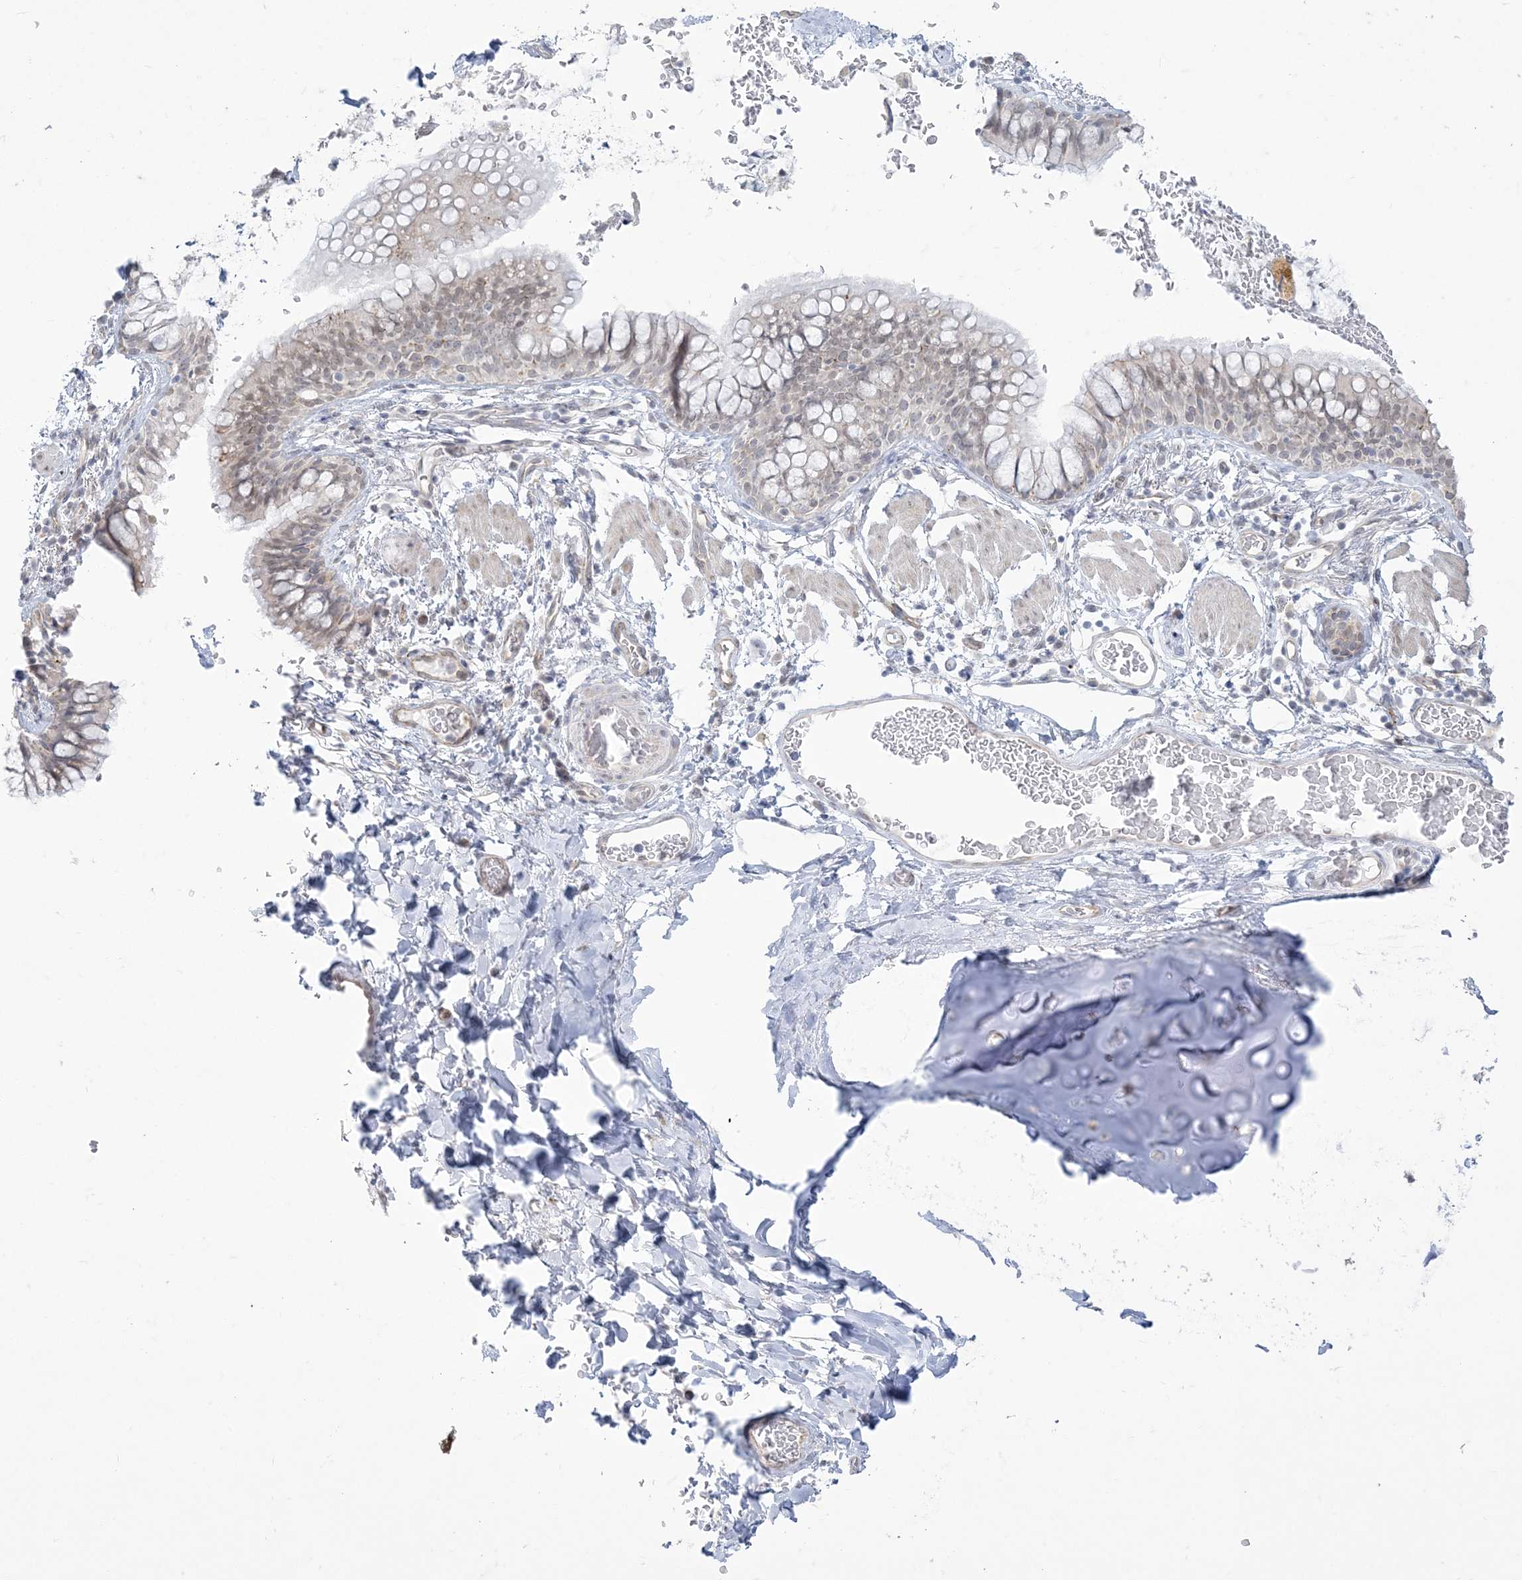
{"staining": {"intensity": "negative", "quantity": "none", "location": "none"}, "tissue": "bronchus", "cell_type": "Respiratory epithelial cells", "image_type": "normal", "snomed": [{"axis": "morphology", "description": "Normal tissue, NOS"}, {"axis": "topography", "description": "Cartilage tissue"}, {"axis": "topography", "description": "Bronchus"}], "caption": "Immunohistochemistry micrograph of benign bronchus: human bronchus stained with DAB reveals no significant protein expression in respiratory epithelial cells.", "gene": "ZC3H6", "patient": {"sex": "female", "age": 36}}